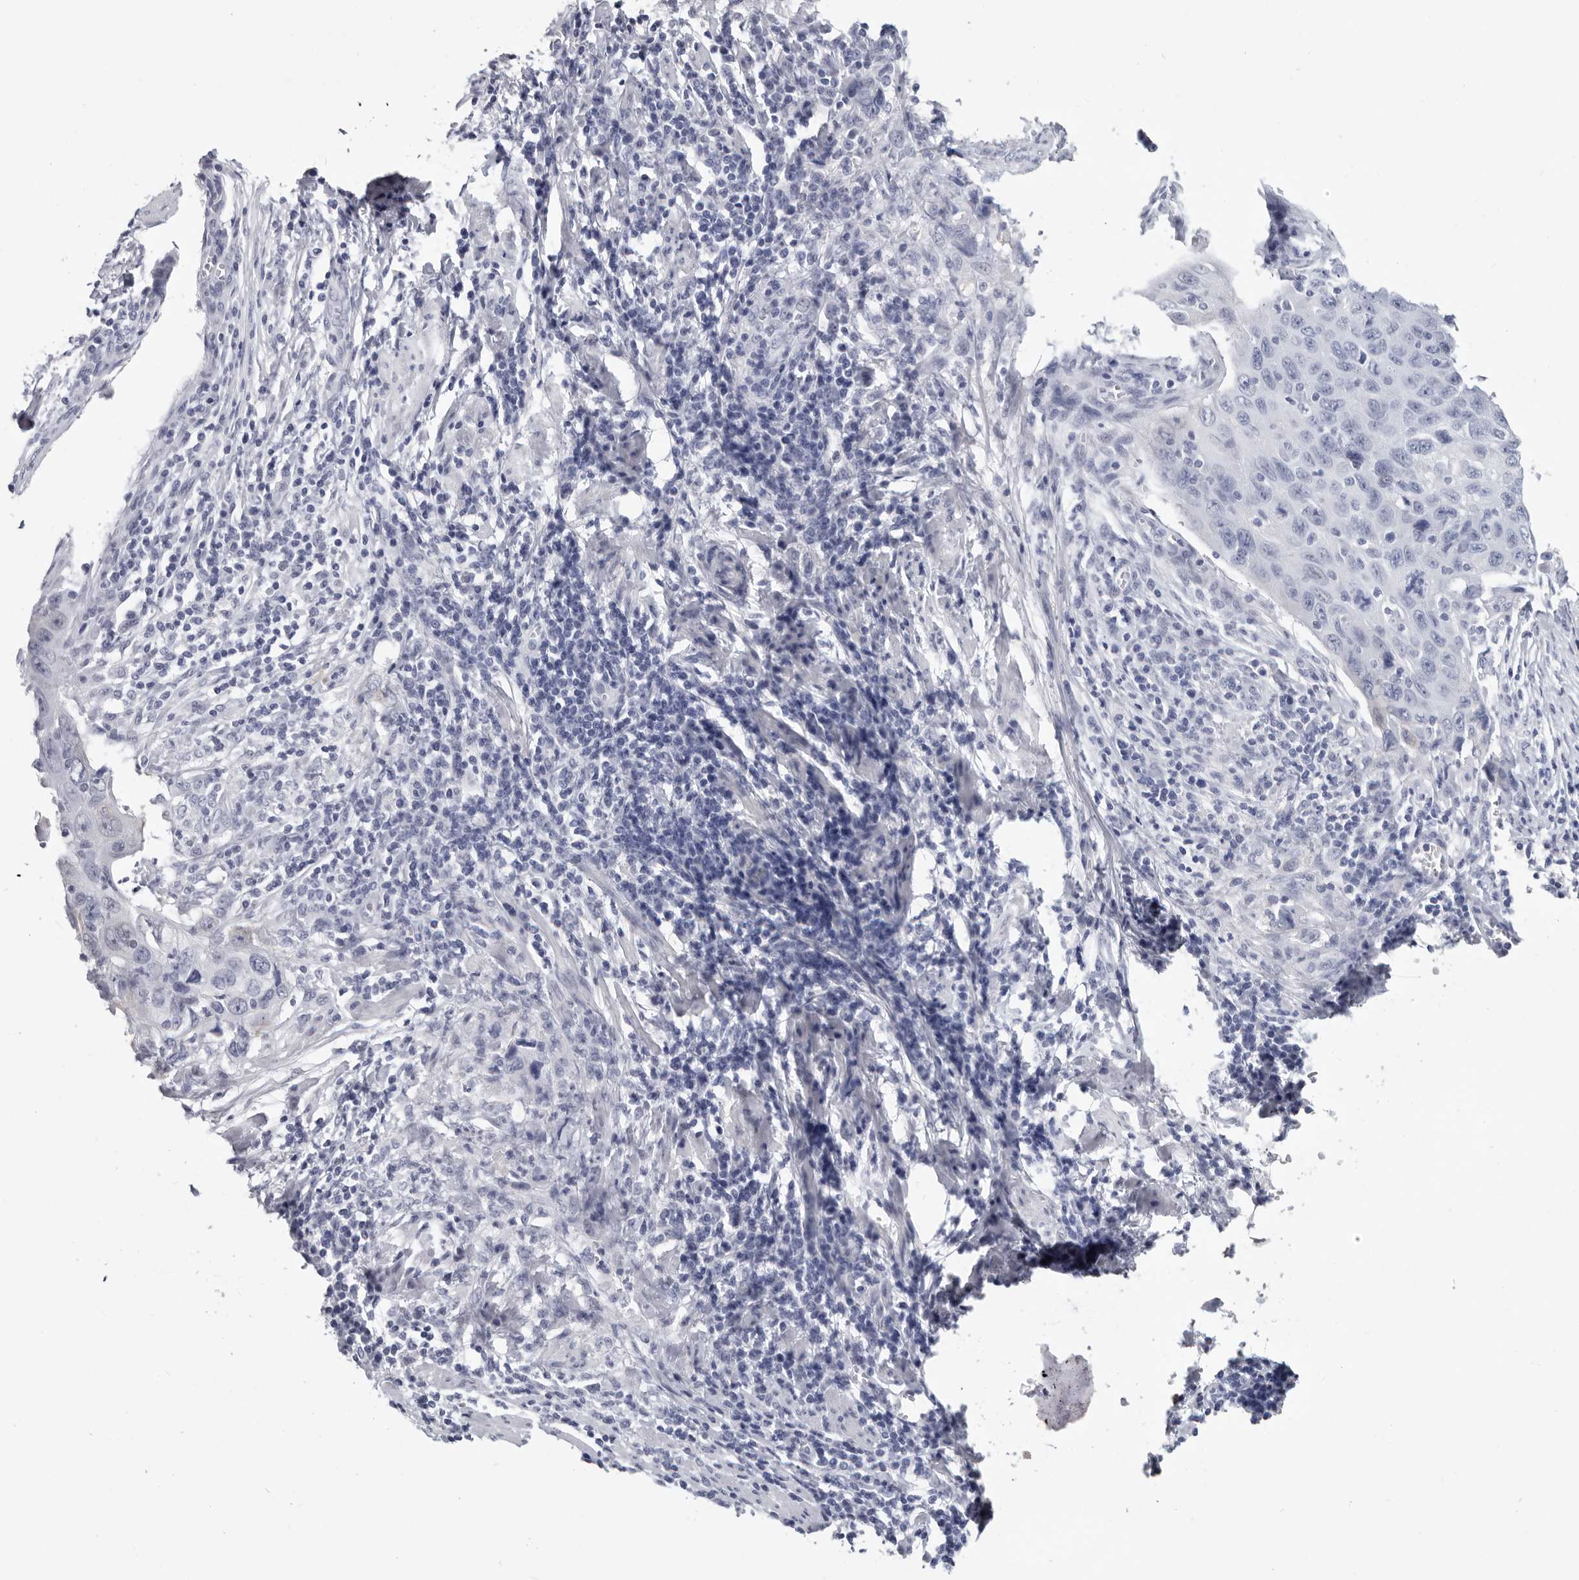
{"staining": {"intensity": "negative", "quantity": "none", "location": "none"}, "tissue": "cervical cancer", "cell_type": "Tumor cells", "image_type": "cancer", "snomed": [{"axis": "morphology", "description": "Squamous cell carcinoma, NOS"}, {"axis": "topography", "description": "Cervix"}], "caption": "IHC histopathology image of cervical cancer stained for a protein (brown), which demonstrates no staining in tumor cells. (DAB IHC with hematoxylin counter stain).", "gene": "WRAP73", "patient": {"sex": "female", "age": 53}}